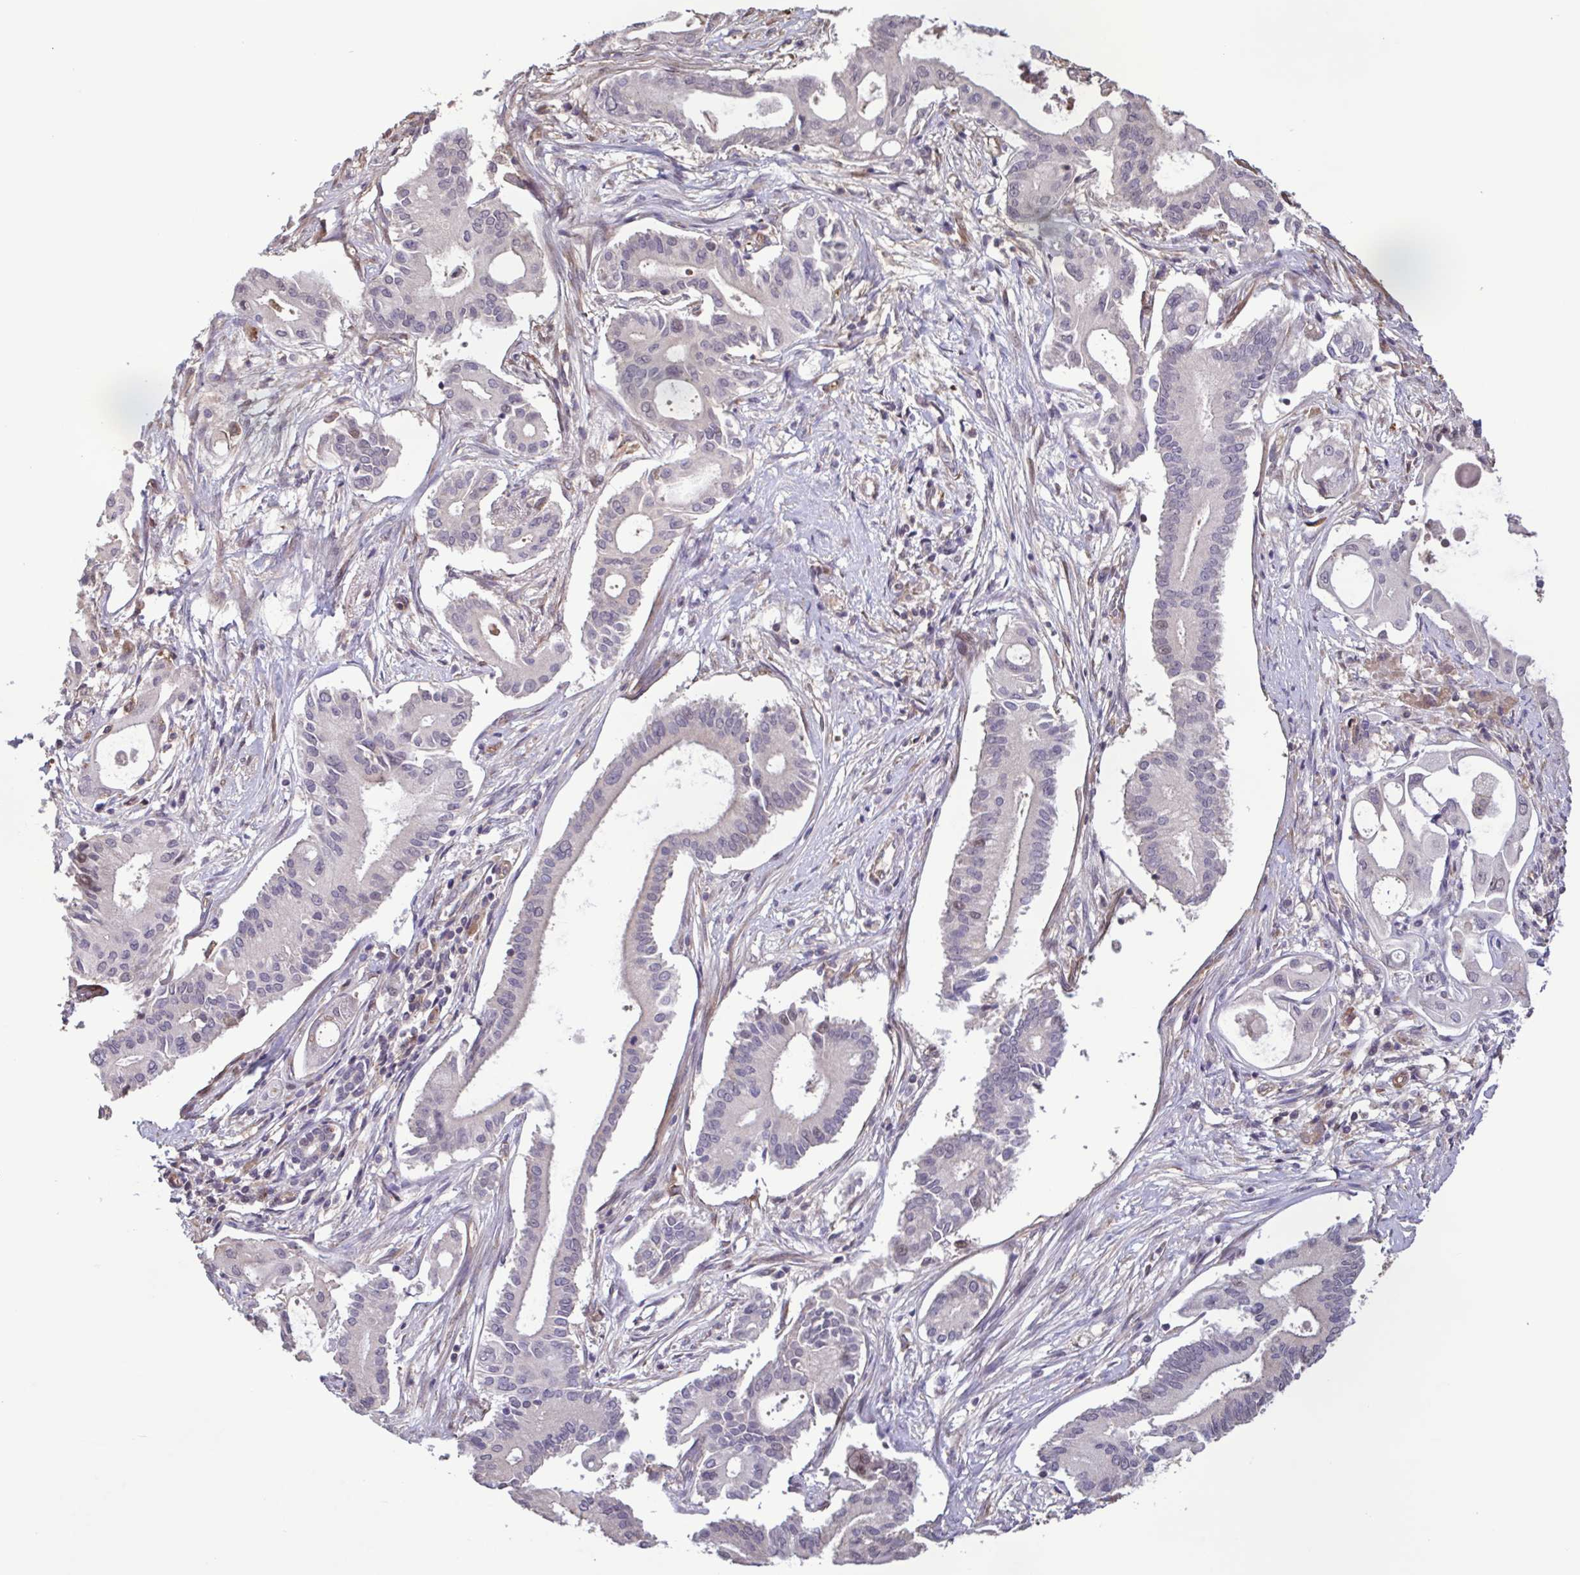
{"staining": {"intensity": "negative", "quantity": "none", "location": "none"}, "tissue": "pancreatic cancer", "cell_type": "Tumor cells", "image_type": "cancer", "snomed": [{"axis": "morphology", "description": "Adenocarcinoma, NOS"}, {"axis": "topography", "description": "Pancreas"}], "caption": "Adenocarcinoma (pancreatic) was stained to show a protein in brown. There is no significant expression in tumor cells.", "gene": "ZNF200", "patient": {"sex": "female", "age": 68}}